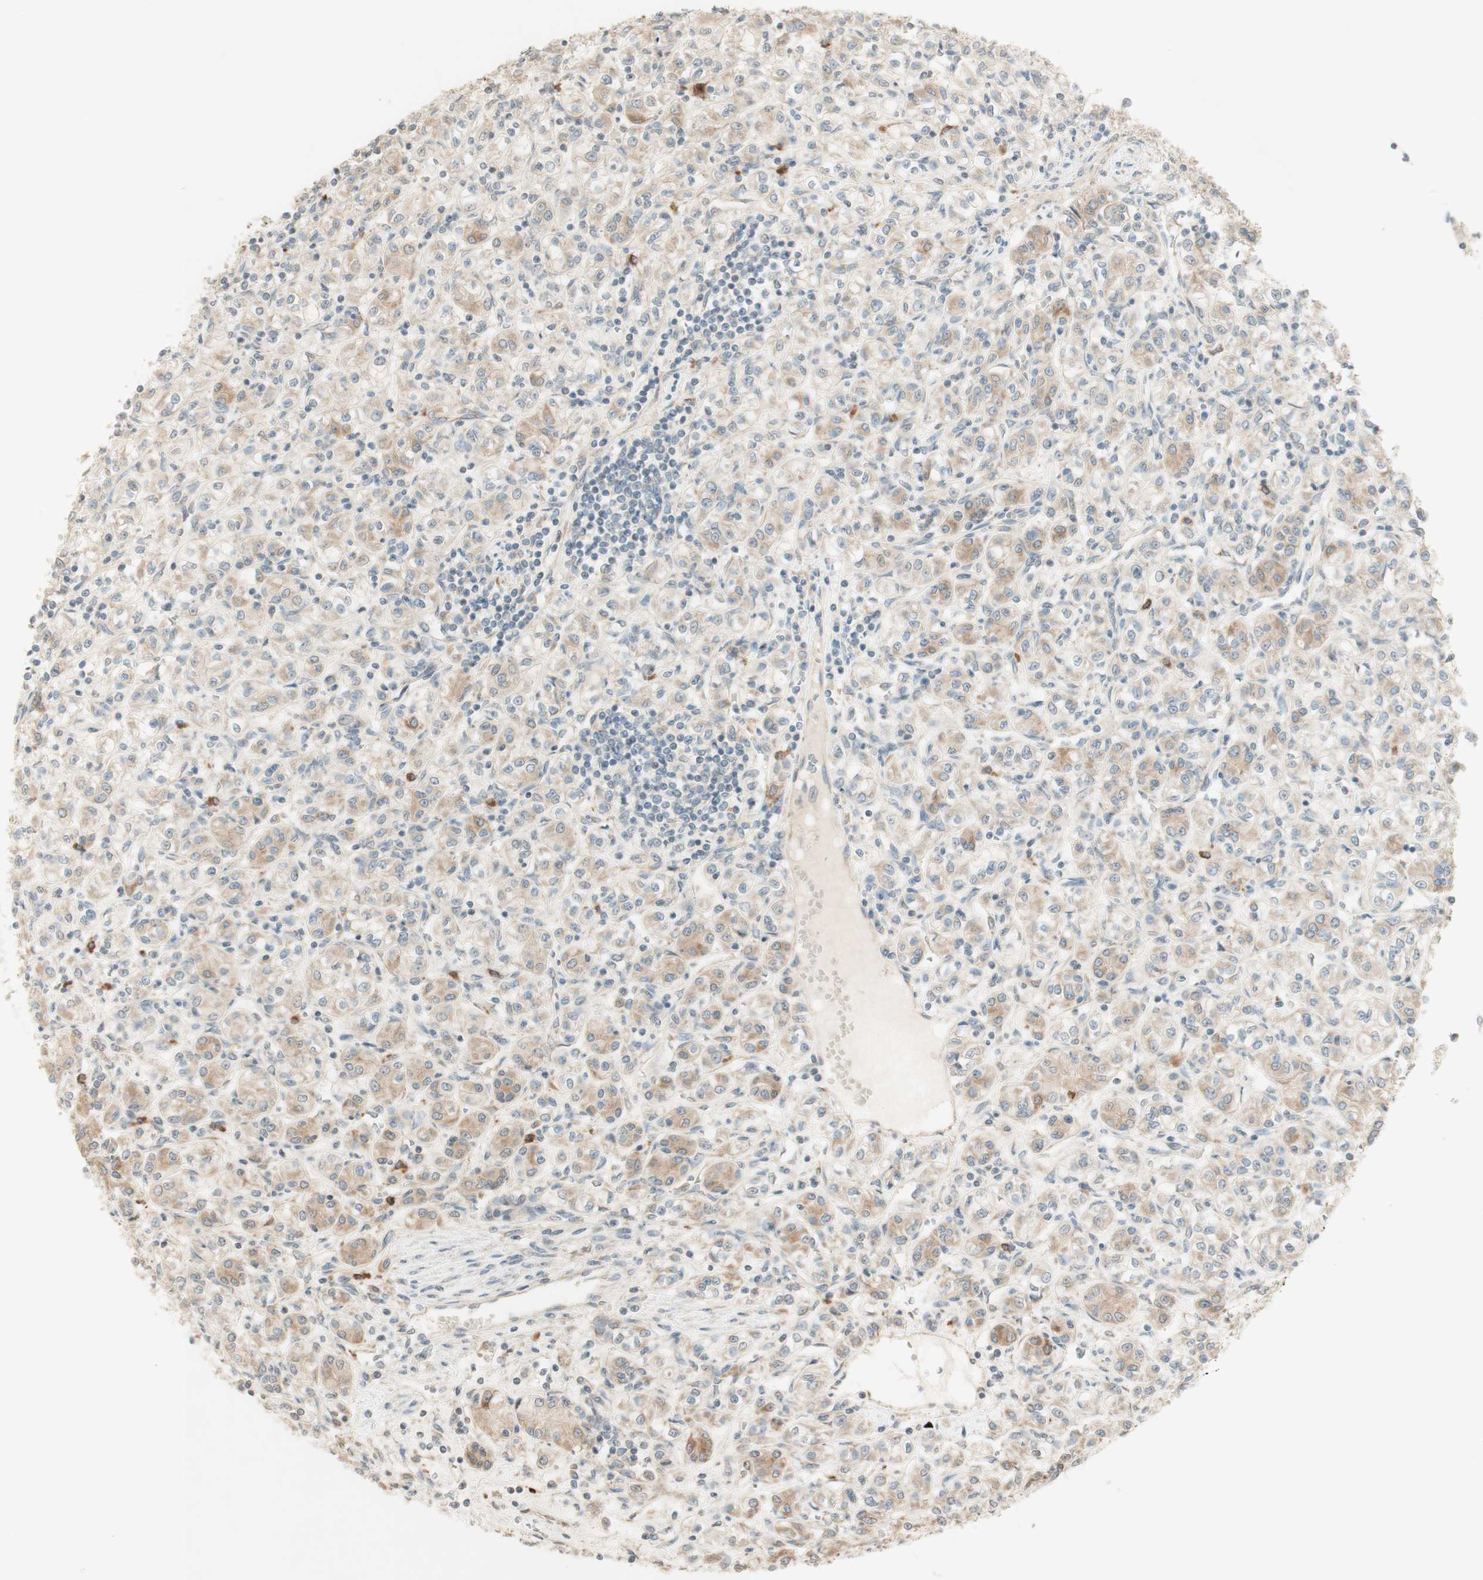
{"staining": {"intensity": "weak", "quantity": ">75%", "location": "cytoplasmic/membranous"}, "tissue": "renal cancer", "cell_type": "Tumor cells", "image_type": "cancer", "snomed": [{"axis": "morphology", "description": "Adenocarcinoma, NOS"}, {"axis": "topography", "description": "Kidney"}], "caption": "Immunohistochemical staining of renal cancer (adenocarcinoma) displays low levels of weak cytoplasmic/membranous expression in about >75% of tumor cells.", "gene": "CLCN2", "patient": {"sex": "male", "age": 77}}